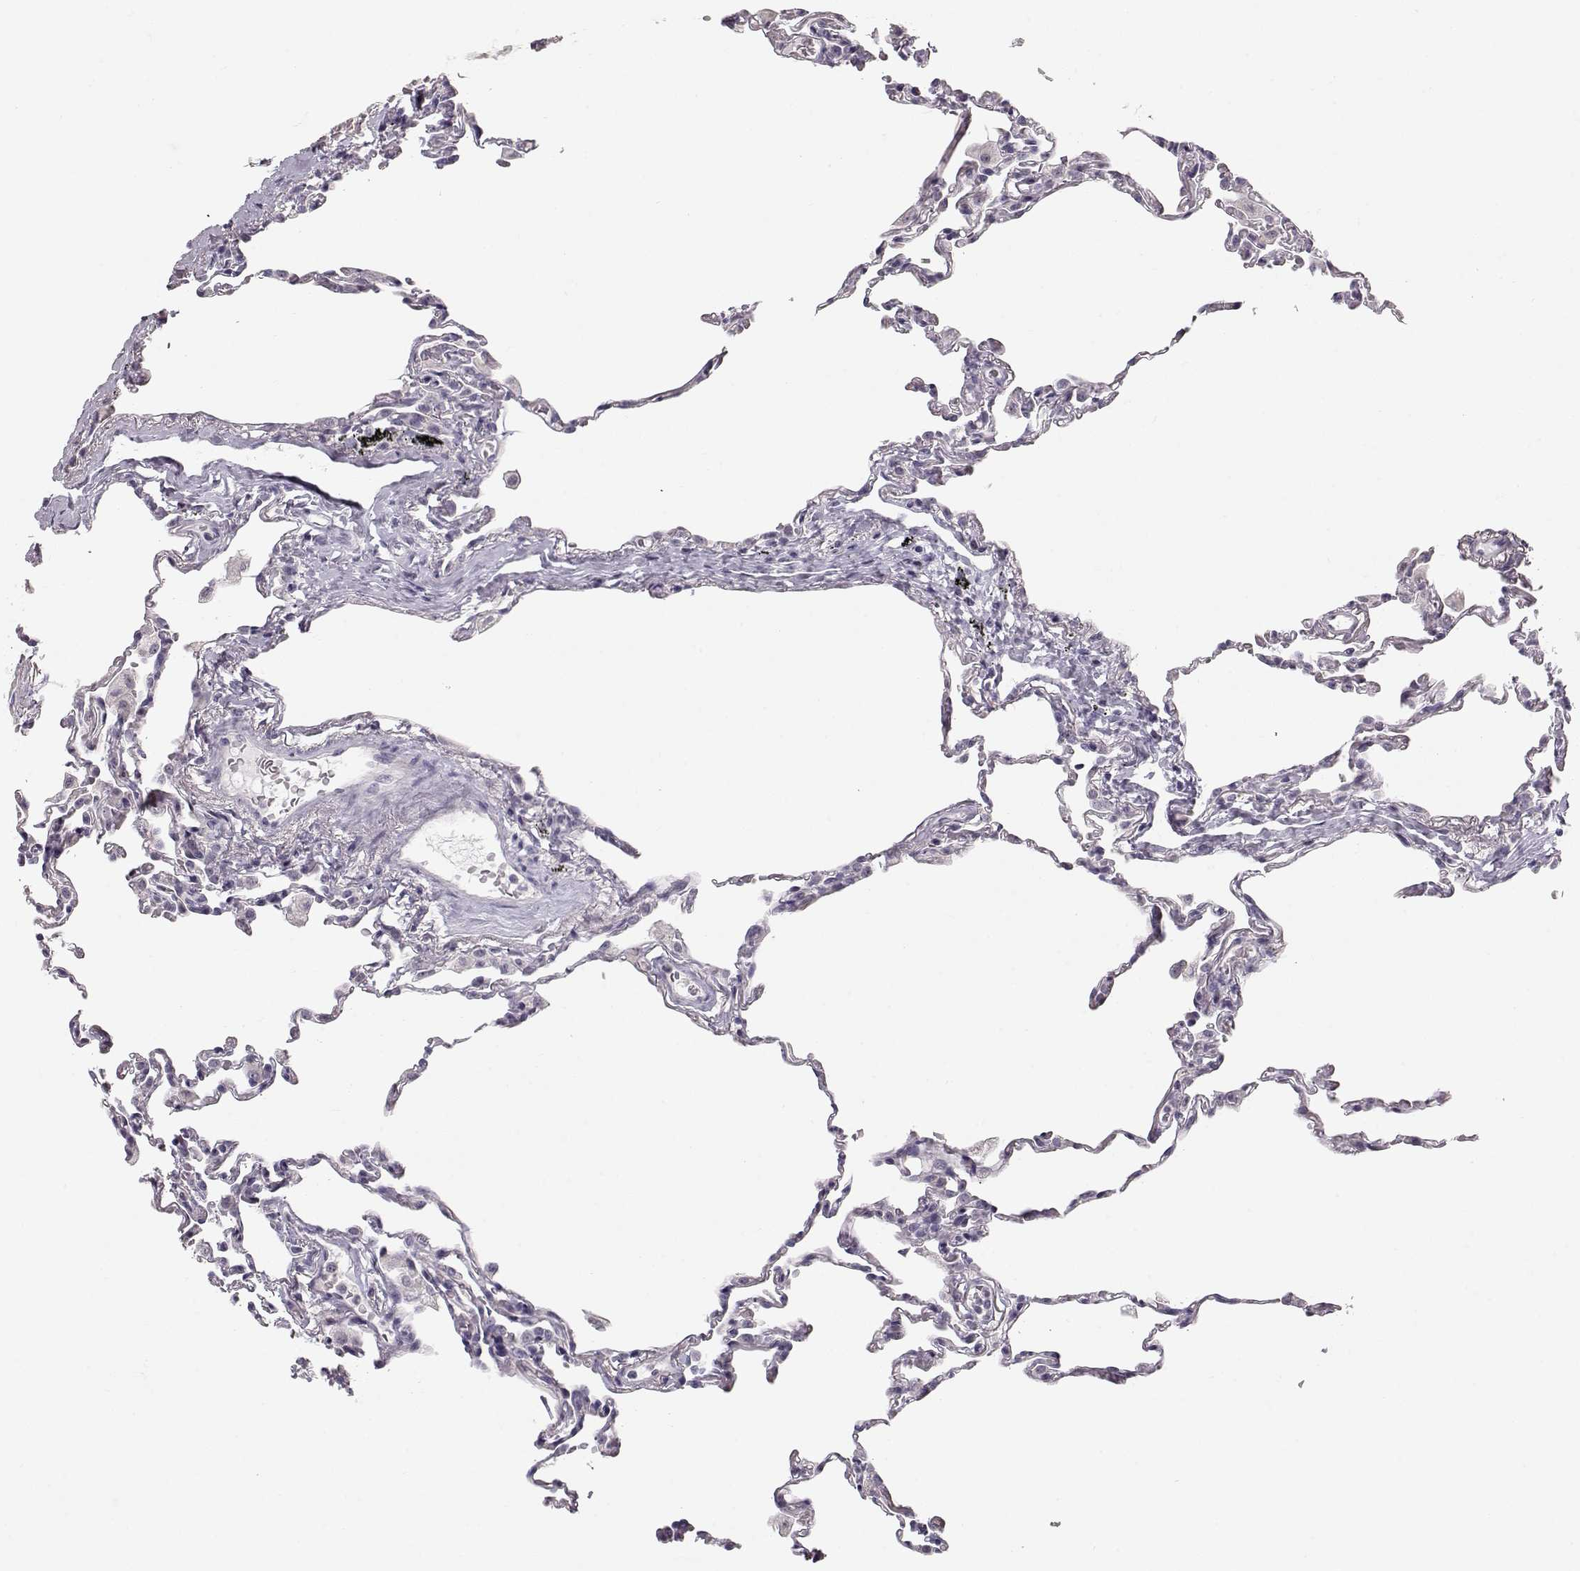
{"staining": {"intensity": "negative", "quantity": "none", "location": "none"}, "tissue": "lung", "cell_type": "Alveolar cells", "image_type": "normal", "snomed": [{"axis": "morphology", "description": "Normal tissue, NOS"}, {"axis": "topography", "description": "Lung"}], "caption": "DAB immunohistochemical staining of unremarkable lung reveals no significant expression in alveolar cells.", "gene": "FAM205A", "patient": {"sex": "female", "age": 57}}